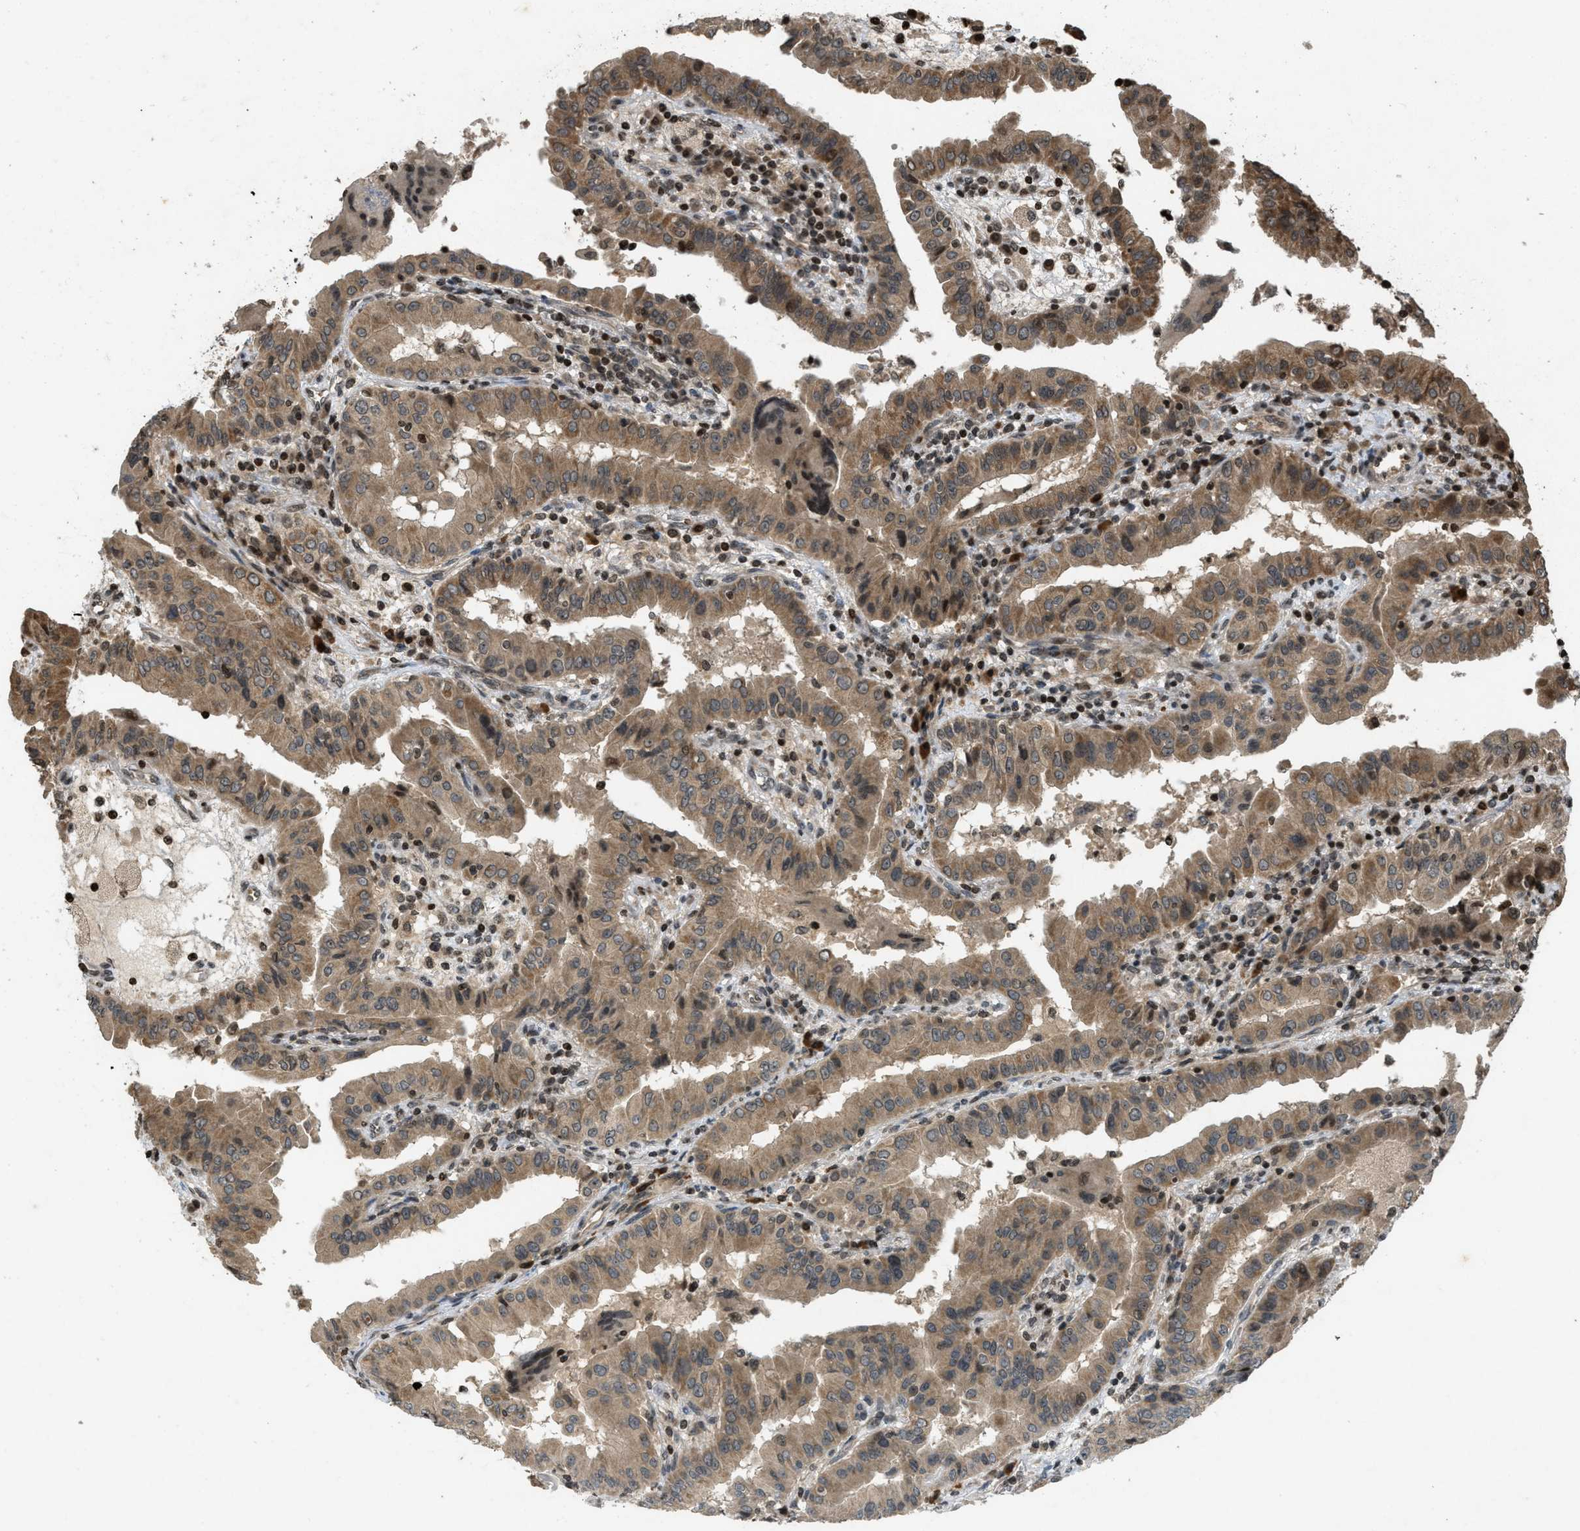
{"staining": {"intensity": "moderate", "quantity": ">75%", "location": "cytoplasmic/membranous"}, "tissue": "thyroid cancer", "cell_type": "Tumor cells", "image_type": "cancer", "snomed": [{"axis": "morphology", "description": "Papillary adenocarcinoma, NOS"}, {"axis": "topography", "description": "Thyroid gland"}], "caption": "Thyroid papillary adenocarcinoma stained with a protein marker shows moderate staining in tumor cells.", "gene": "SIAH1", "patient": {"sex": "male", "age": 33}}